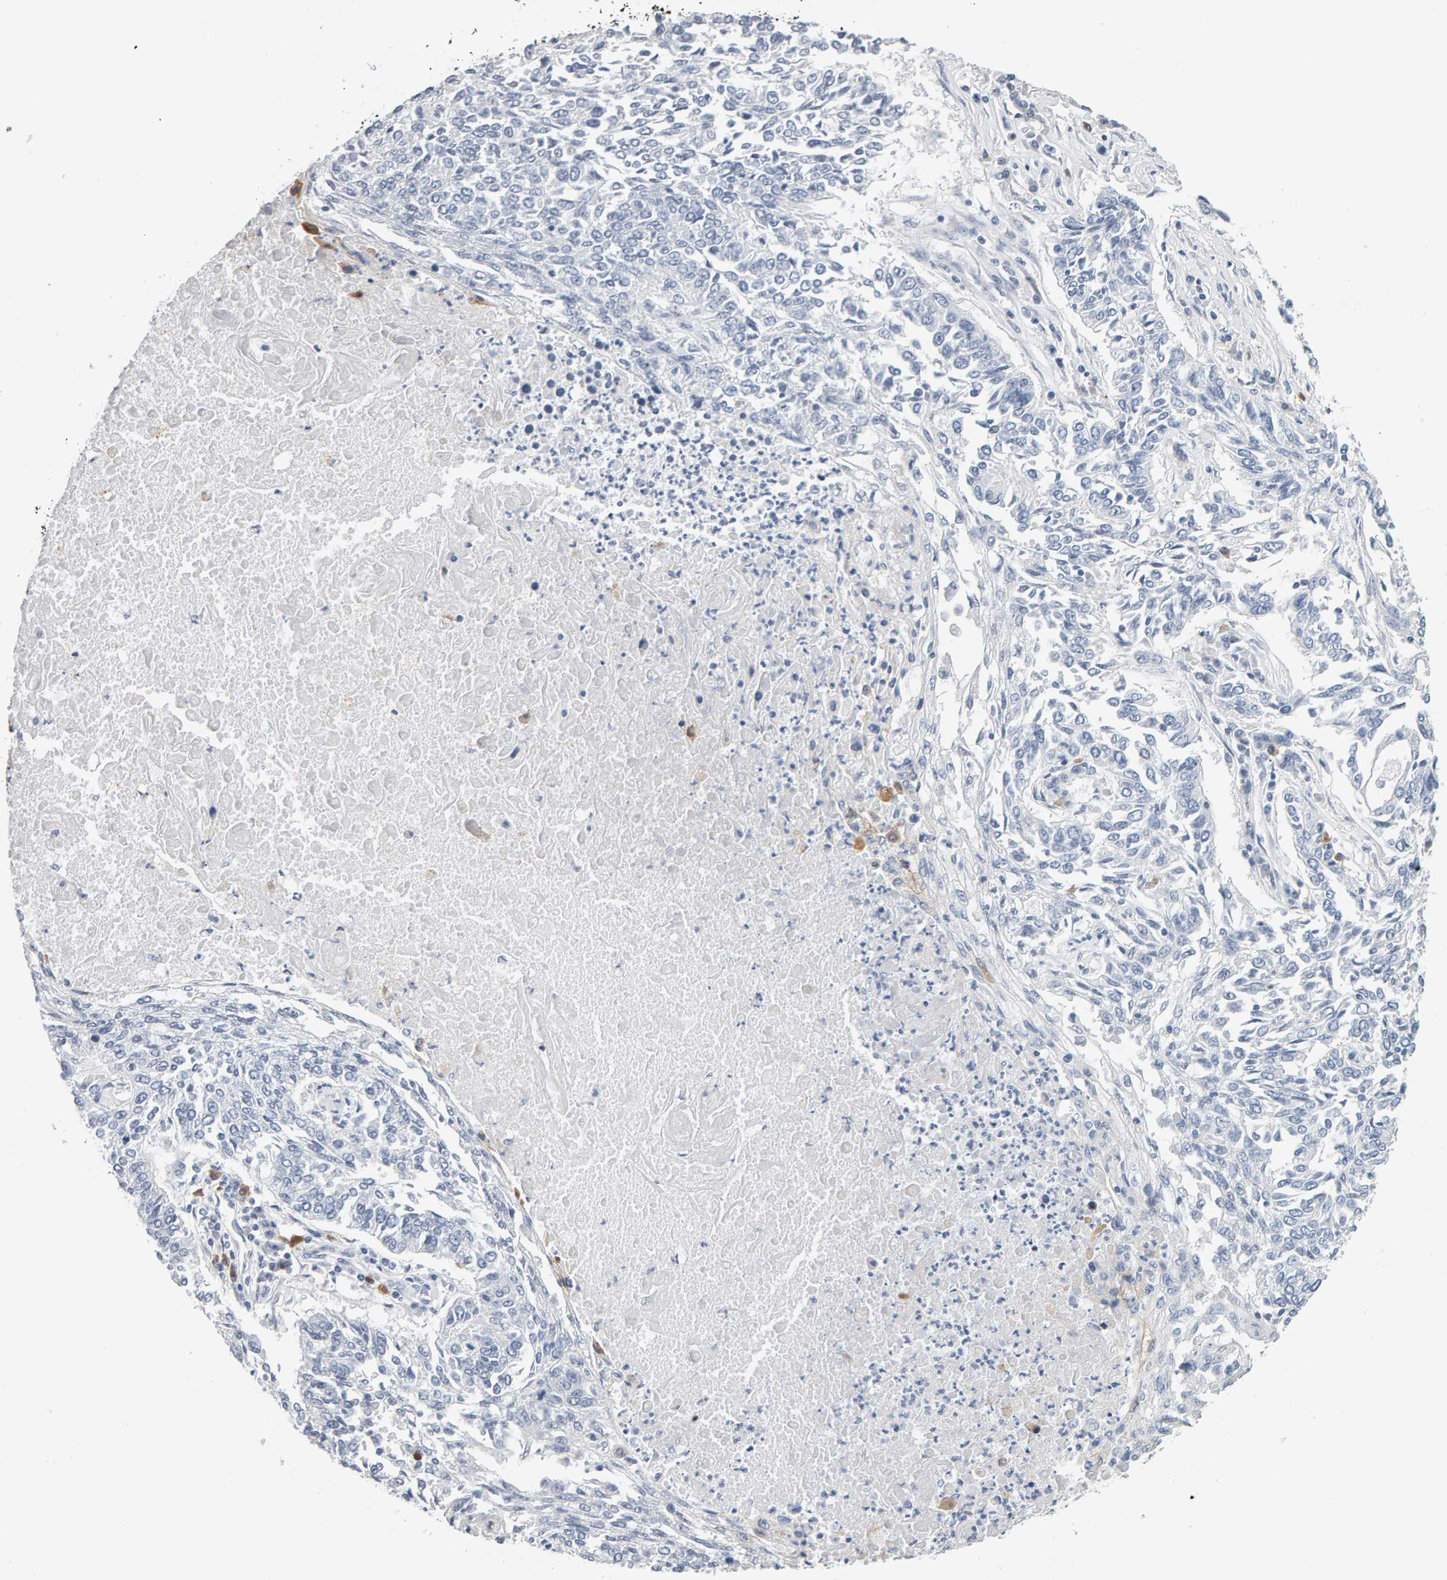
{"staining": {"intensity": "negative", "quantity": "none", "location": "none"}, "tissue": "lung cancer", "cell_type": "Tumor cells", "image_type": "cancer", "snomed": [{"axis": "morphology", "description": "Normal tissue, NOS"}, {"axis": "morphology", "description": "Squamous cell carcinoma, NOS"}, {"axis": "topography", "description": "Cartilage tissue"}, {"axis": "topography", "description": "Bronchus"}, {"axis": "topography", "description": "Lung"}], "caption": "Micrograph shows no protein positivity in tumor cells of lung squamous cell carcinoma tissue. (Stains: DAB (3,3'-diaminobenzidine) IHC with hematoxylin counter stain, Microscopy: brightfield microscopy at high magnification).", "gene": "CTH", "patient": {"sex": "female", "age": 49}}